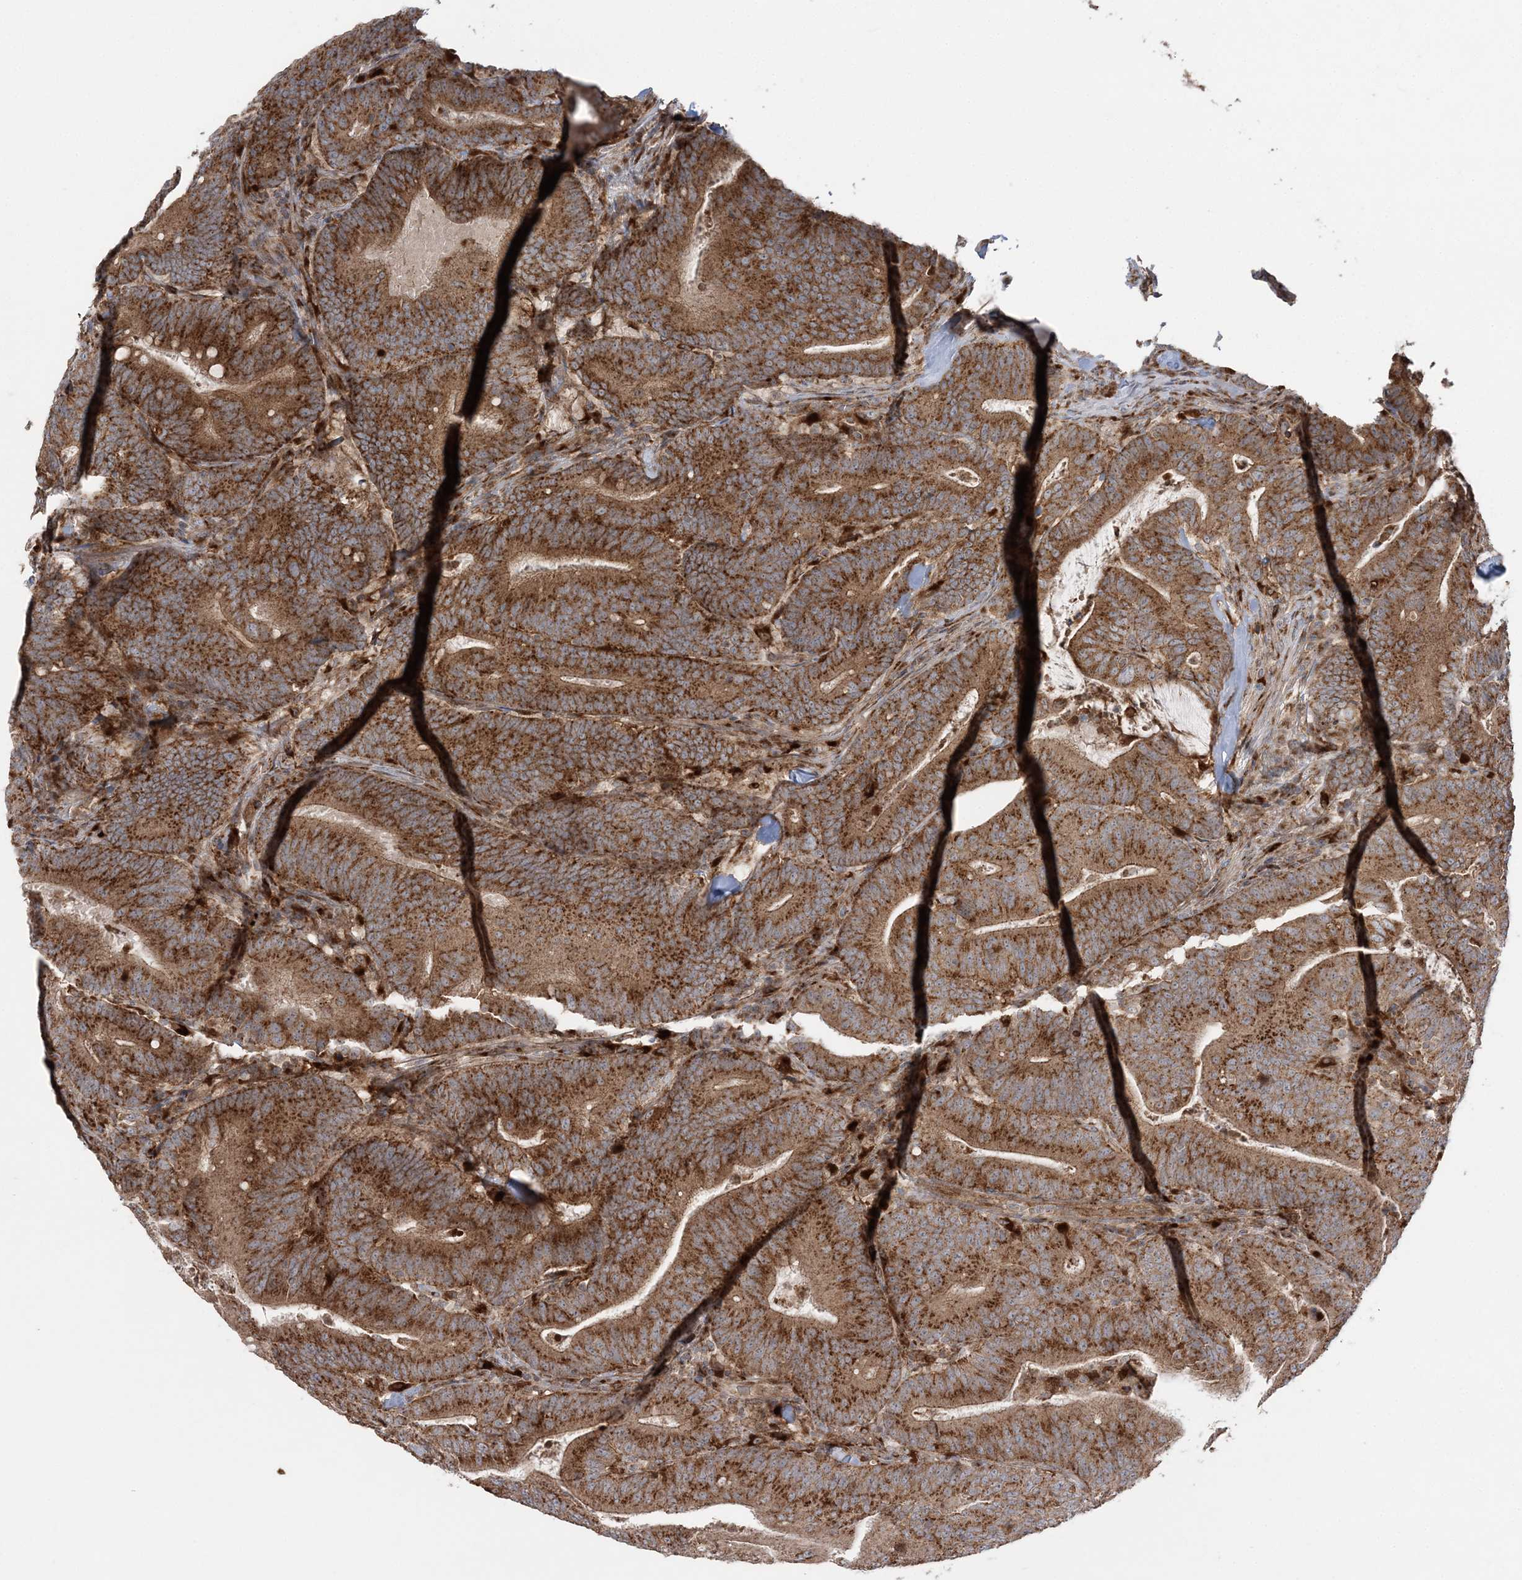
{"staining": {"intensity": "strong", "quantity": ">75%", "location": "cytoplasmic/membranous"}, "tissue": "colorectal cancer", "cell_type": "Tumor cells", "image_type": "cancer", "snomed": [{"axis": "morphology", "description": "Adenocarcinoma, NOS"}, {"axis": "topography", "description": "Colon"}], "caption": "High-power microscopy captured an immunohistochemistry histopathology image of colorectal cancer (adenocarcinoma), revealing strong cytoplasmic/membranous positivity in about >75% of tumor cells. The protein is stained brown, and the nuclei are stained in blue (DAB IHC with brightfield microscopy, high magnification).", "gene": "ABCC3", "patient": {"sex": "female", "age": 66}}